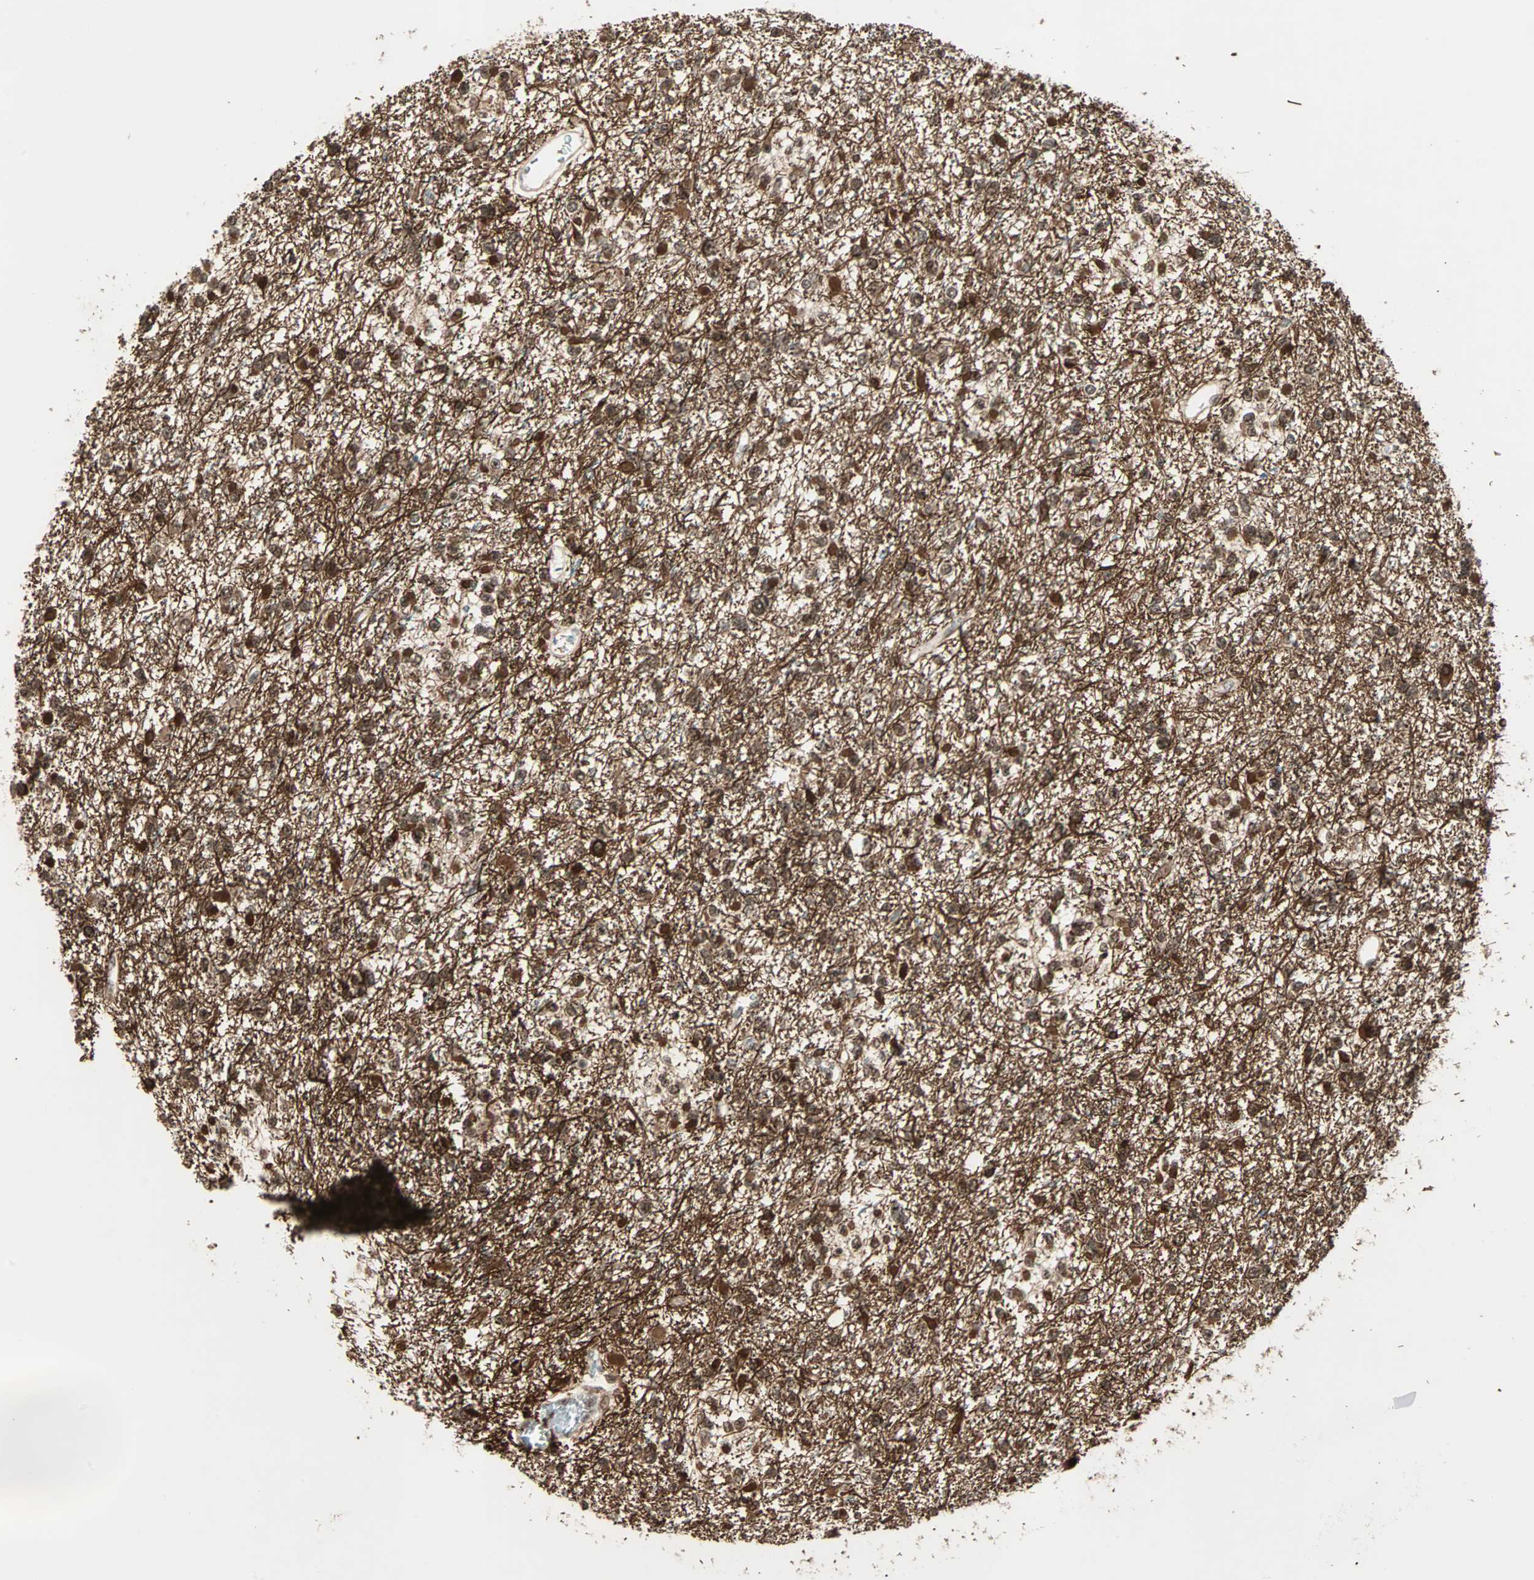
{"staining": {"intensity": "strong", "quantity": ">75%", "location": "cytoplasmic/membranous,nuclear"}, "tissue": "glioma", "cell_type": "Tumor cells", "image_type": "cancer", "snomed": [{"axis": "morphology", "description": "Glioma, malignant, Low grade"}, {"axis": "topography", "description": "Brain"}], "caption": "Malignant glioma (low-grade) stained with a brown dye shows strong cytoplasmic/membranous and nuclear positive positivity in about >75% of tumor cells.", "gene": "ZNF44", "patient": {"sex": "female", "age": 22}}